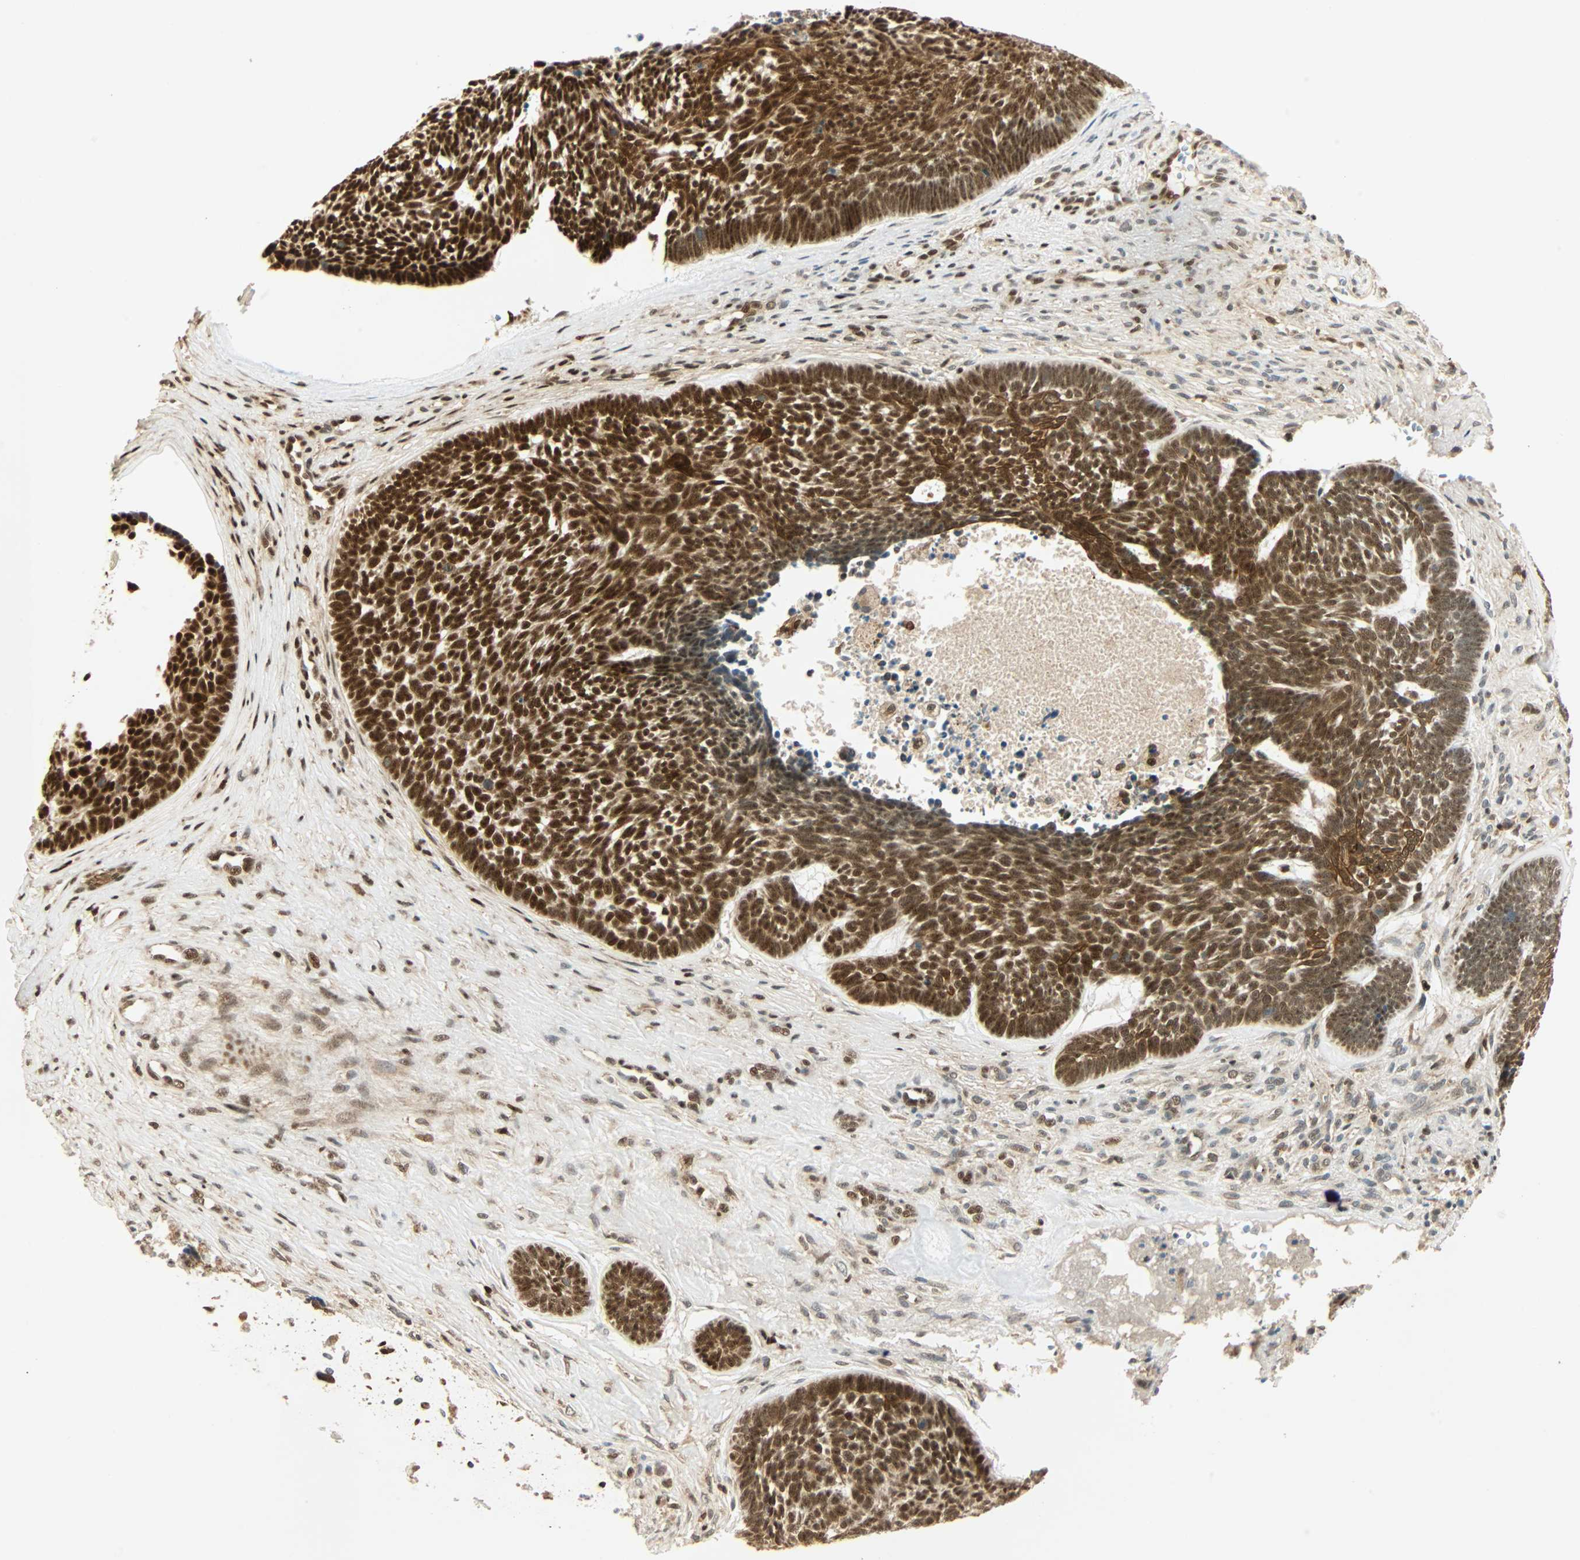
{"staining": {"intensity": "strong", "quantity": ">75%", "location": "cytoplasmic/membranous,nuclear"}, "tissue": "skin cancer", "cell_type": "Tumor cells", "image_type": "cancer", "snomed": [{"axis": "morphology", "description": "Basal cell carcinoma"}, {"axis": "topography", "description": "Skin"}], "caption": "The histopathology image displays immunohistochemical staining of skin cancer (basal cell carcinoma). There is strong cytoplasmic/membranous and nuclear expression is present in approximately >75% of tumor cells.", "gene": "PNPLA6", "patient": {"sex": "male", "age": 84}}